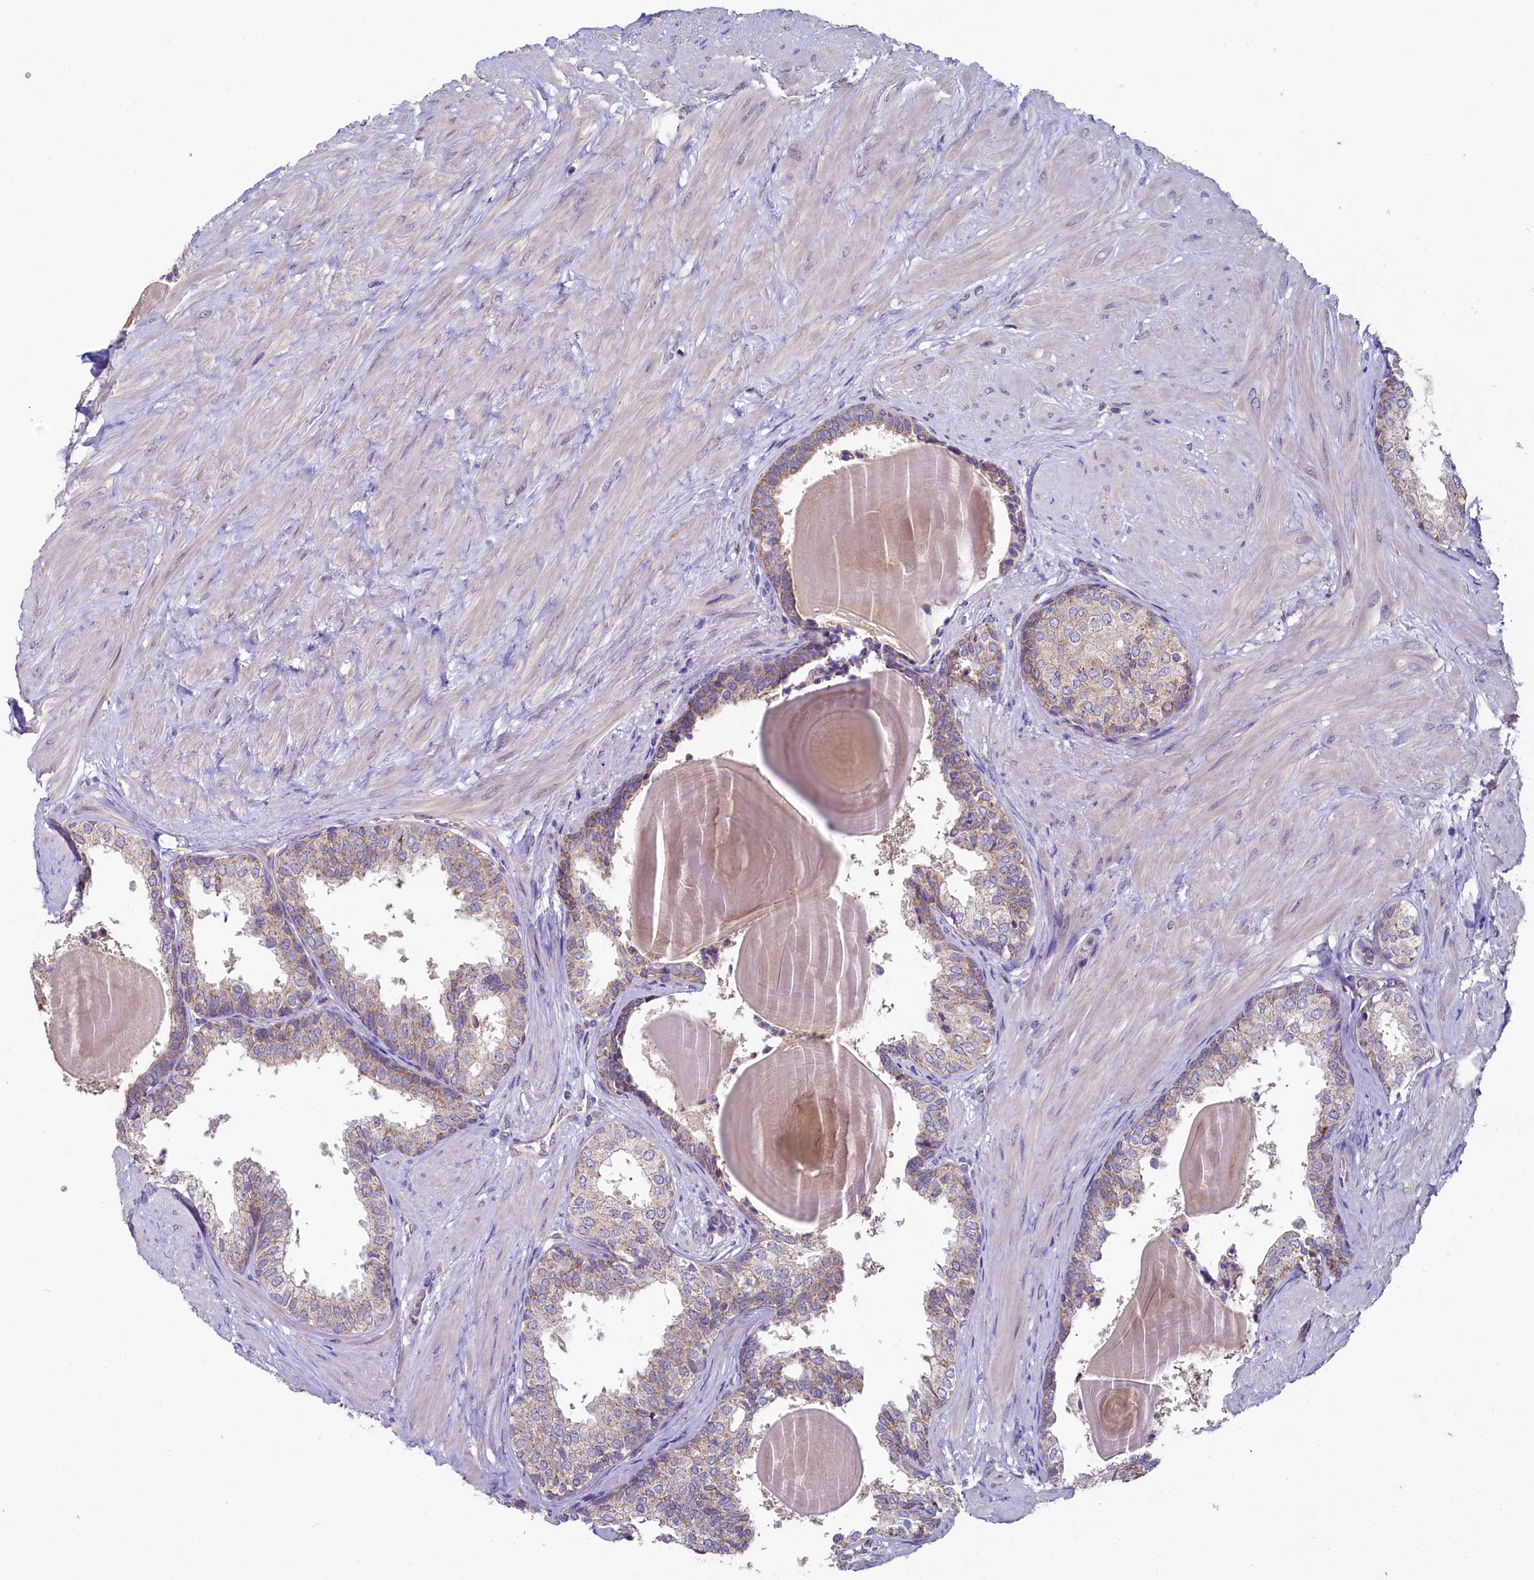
{"staining": {"intensity": "moderate", "quantity": "<25%", "location": "cytoplasmic/membranous"}, "tissue": "prostate", "cell_type": "Glandular cells", "image_type": "normal", "snomed": [{"axis": "morphology", "description": "Normal tissue, NOS"}, {"axis": "topography", "description": "Prostate"}], "caption": "Glandular cells display low levels of moderate cytoplasmic/membranous expression in about <25% of cells in benign human prostate.", "gene": "MRPL57", "patient": {"sex": "male", "age": 48}}